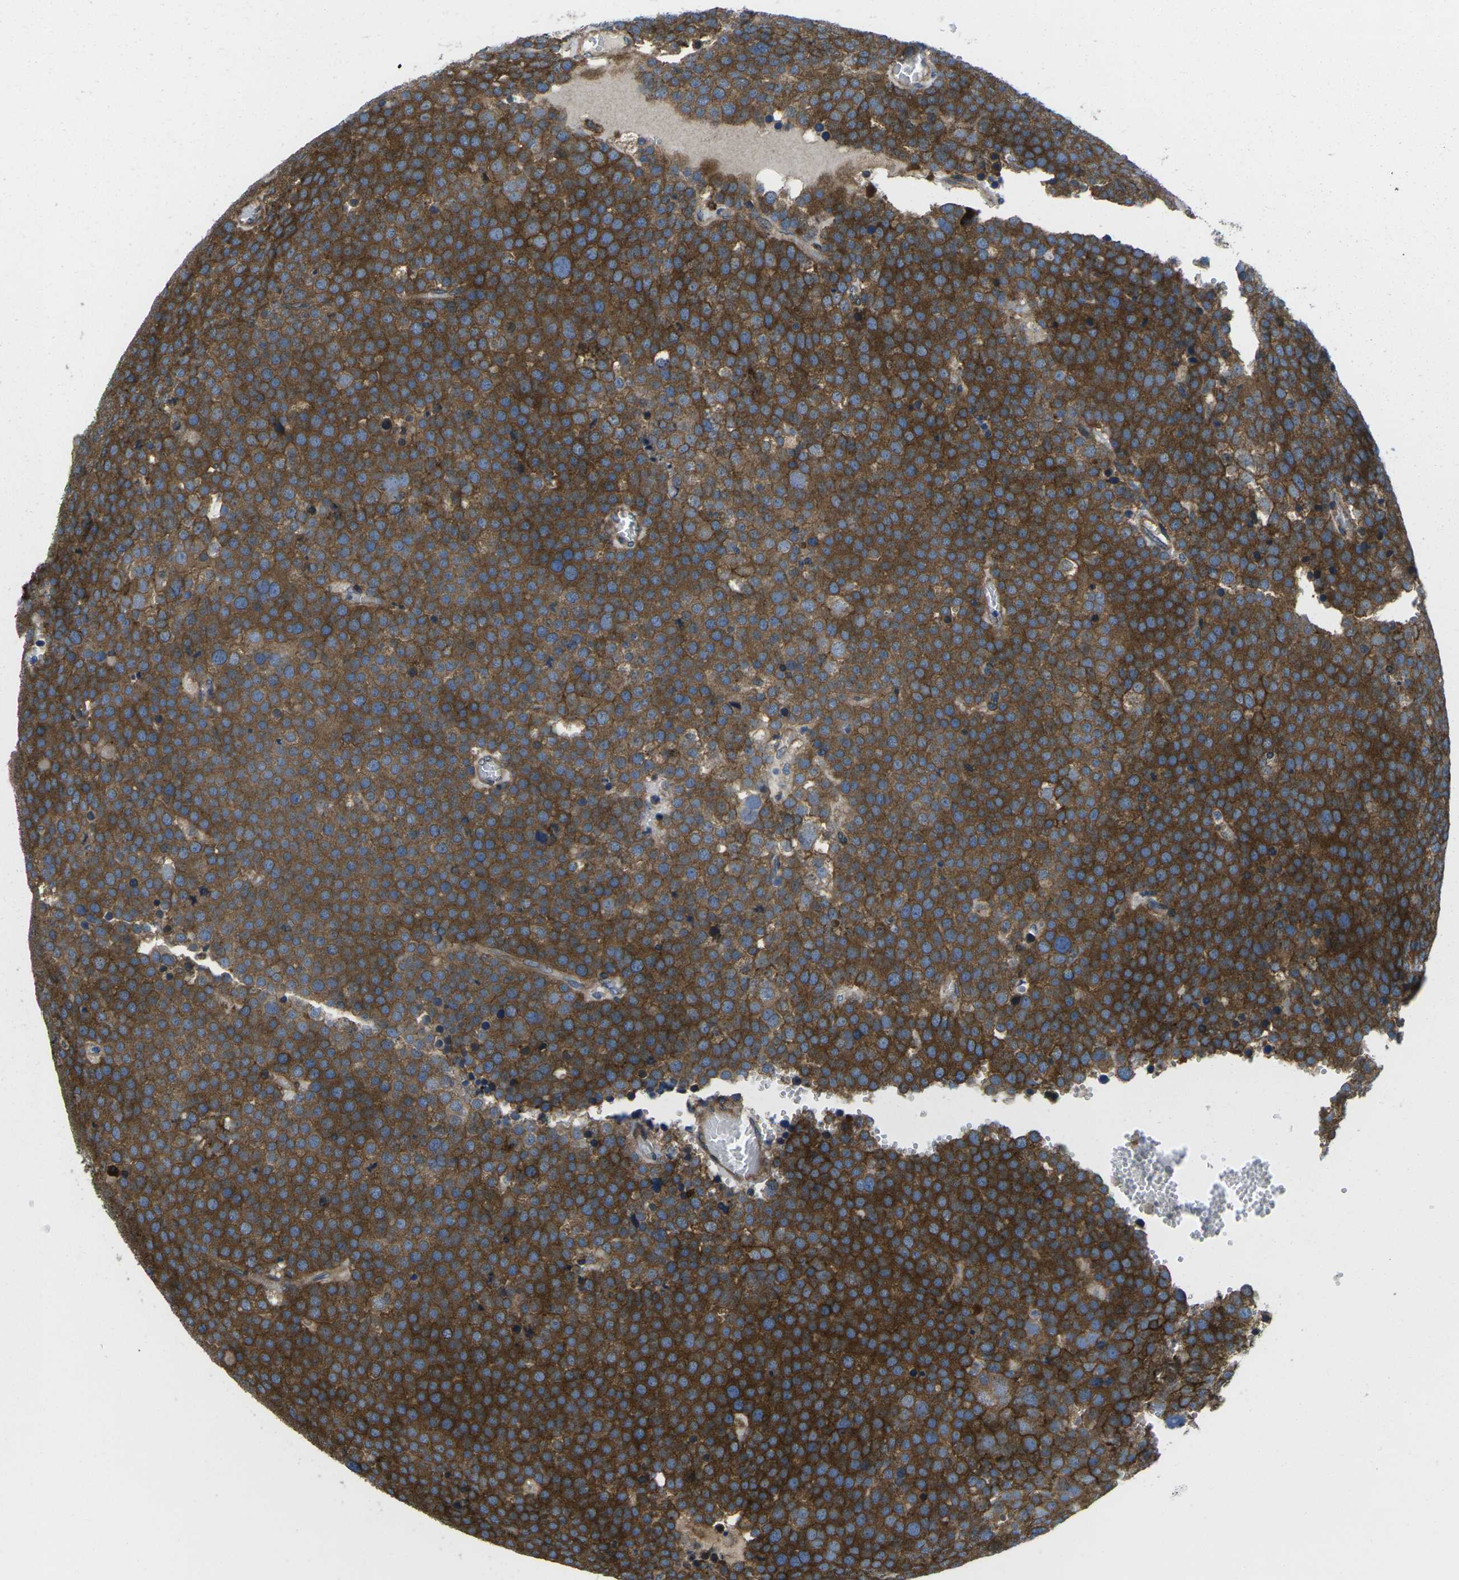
{"staining": {"intensity": "strong", "quantity": ">75%", "location": "cytoplasmic/membranous"}, "tissue": "testis cancer", "cell_type": "Tumor cells", "image_type": "cancer", "snomed": [{"axis": "morphology", "description": "Normal tissue, NOS"}, {"axis": "morphology", "description": "Seminoma, NOS"}, {"axis": "topography", "description": "Testis"}], "caption": "High-power microscopy captured an immunohistochemistry micrograph of testis cancer, revealing strong cytoplasmic/membranous positivity in approximately >75% of tumor cells.", "gene": "DLG1", "patient": {"sex": "male", "age": 71}}